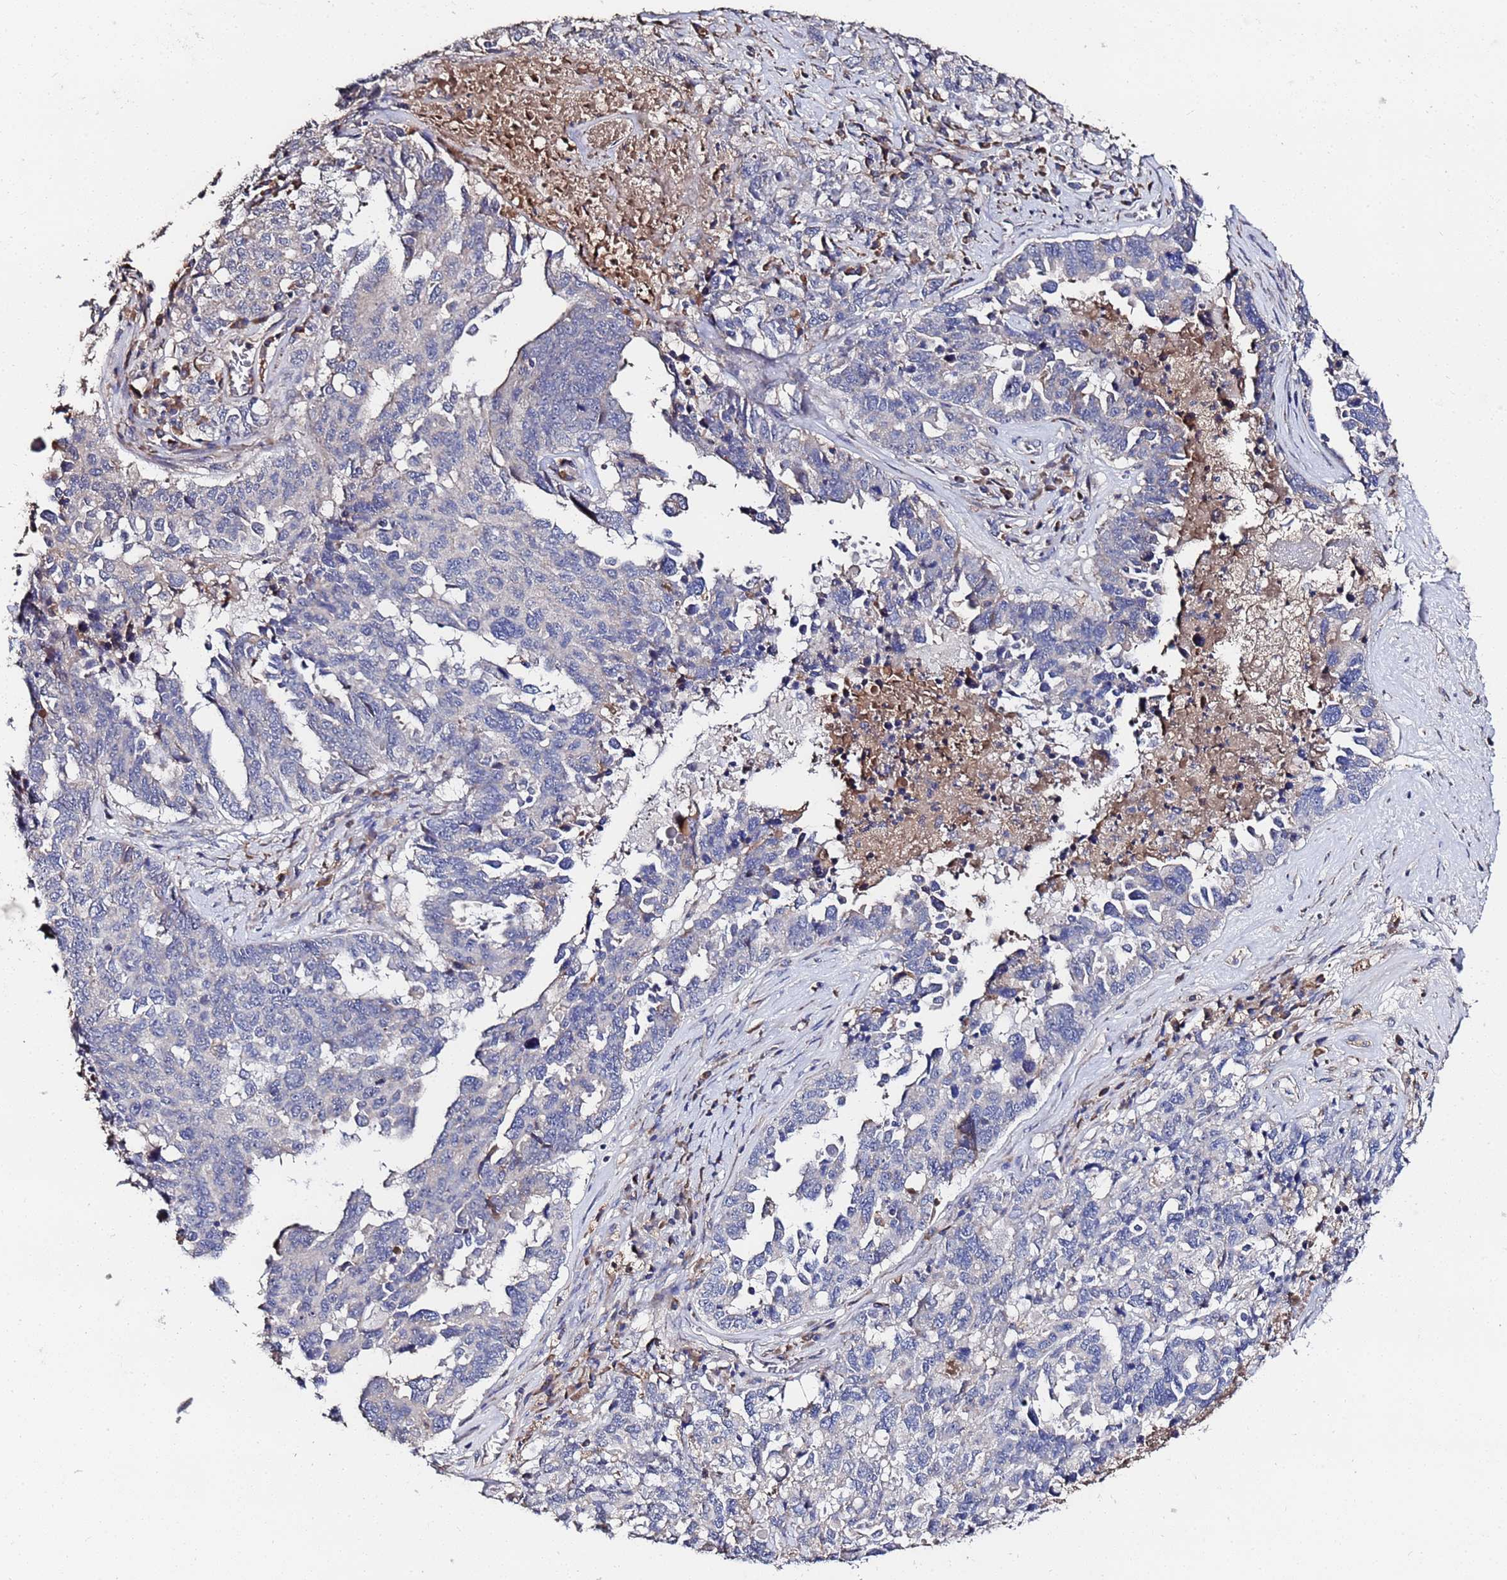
{"staining": {"intensity": "negative", "quantity": "none", "location": "none"}, "tissue": "ovarian cancer", "cell_type": "Tumor cells", "image_type": "cancer", "snomed": [{"axis": "morphology", "description": "Carcinoma, endometroid"}, {"axis": "topography", "description": "Ovary"}], "caption": "Immunohistochemistry photomicrograph of neoplastic tissue: human endometroid carcinoma (ovarian) stained with DAB shows no significant protein positivity in tumor cells.", "gene": "TCP10L", "patient": {"sex": "female", "age": 62}}